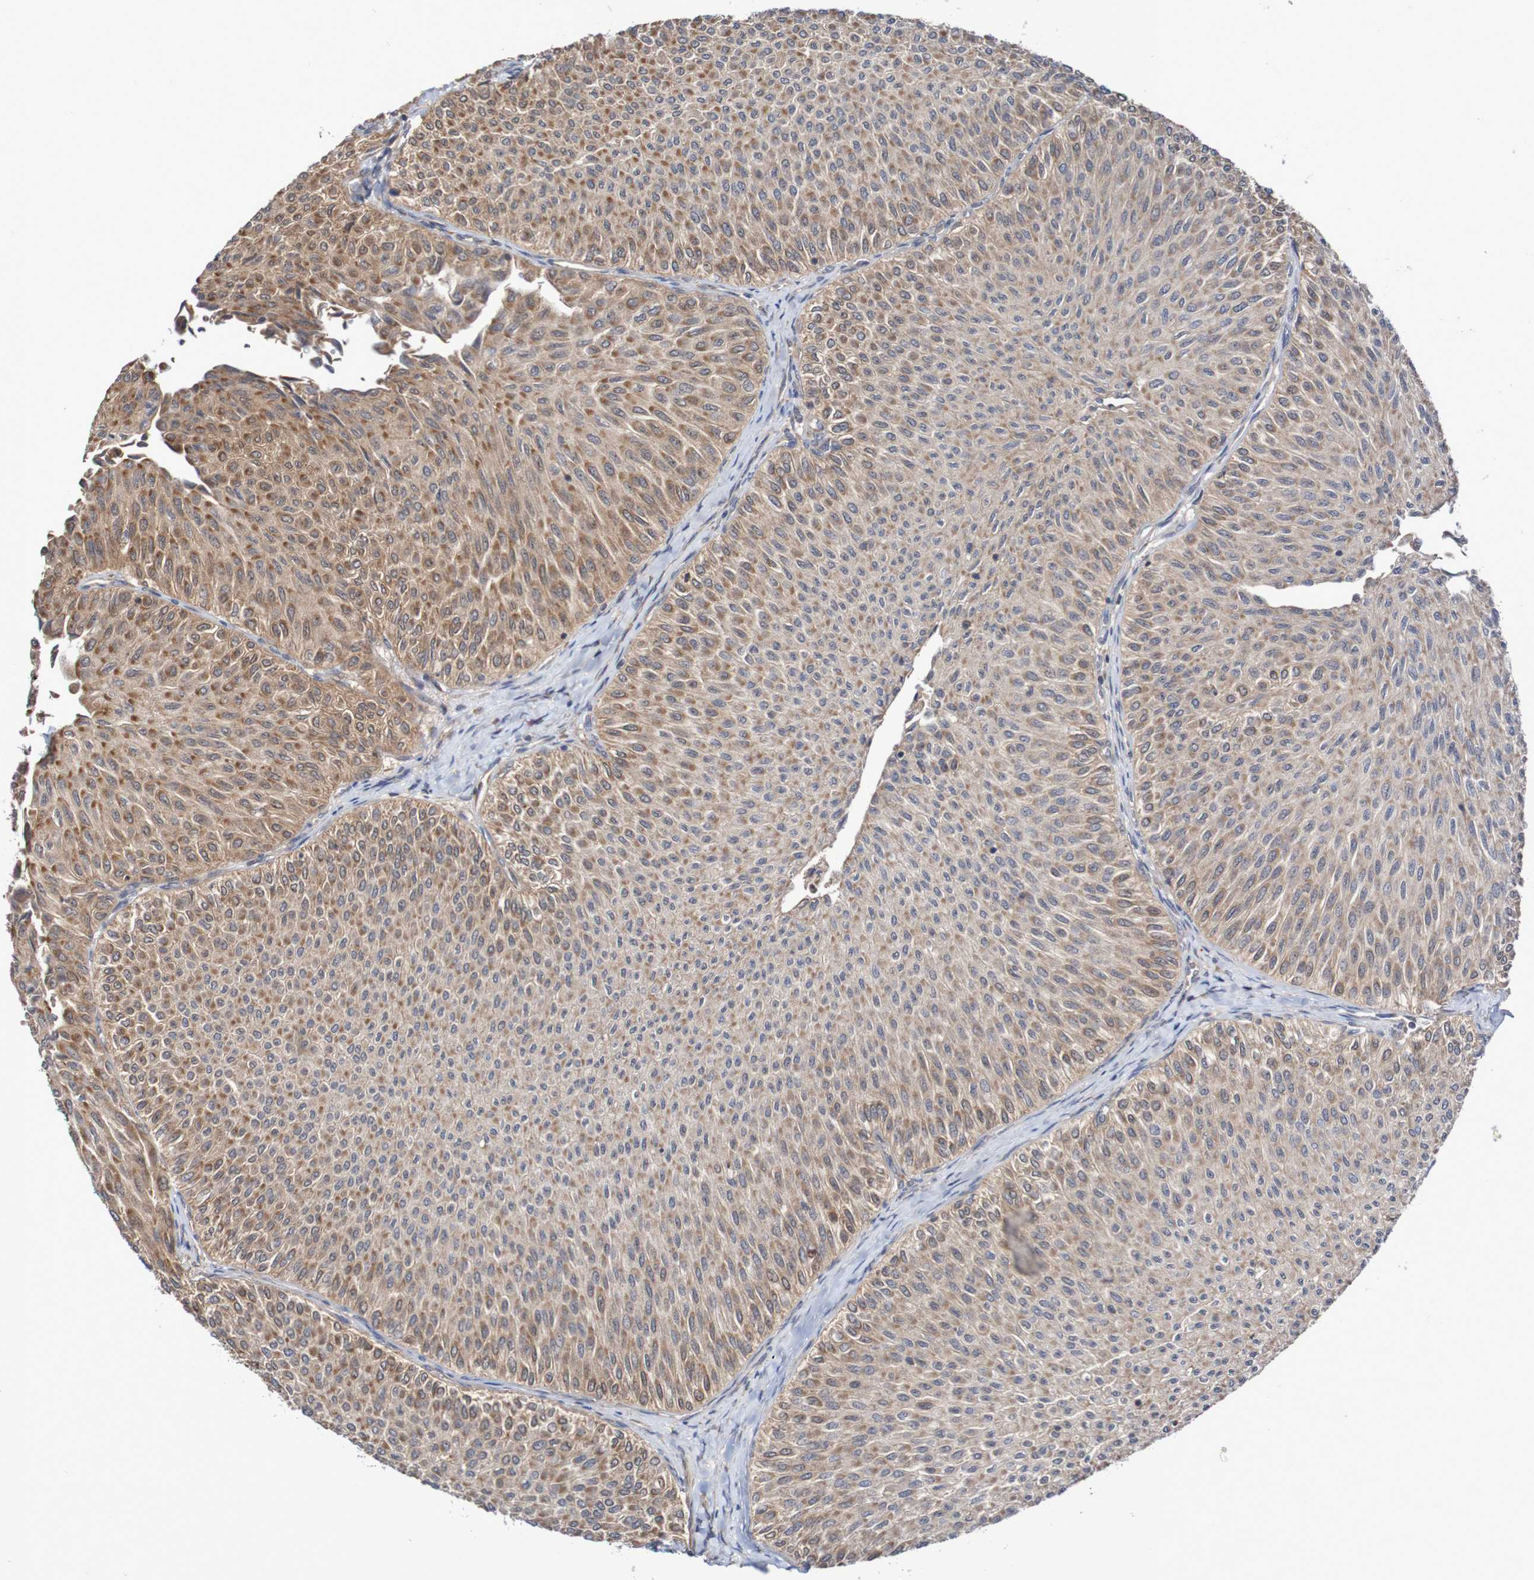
{"staining": {"intensity": "moderate", "quantity": ">75%", "location": "cytoplasmic/membranous"}, "tissue": "urothelial cancer", "cell_type": "Tumor cells", "image_type": "cancer", "snomed": [{"axis": "morphology", "description": "Urothelial carcinoma, Low grade"}, {"axis": "topography", "description": "Urinary bladder"}], "caption": "DAB (3,3'-diaminobenzidine) immunohistochemical staining of human urothelial cancer exhibits moderate cytoplasmic/membranous protein positivity in approximately >75% of tumor cells. (IHC, brightfield microscopy, high magnification).", "gene": "PHPT1", "patient": {"sex": "male", "age": 78}}